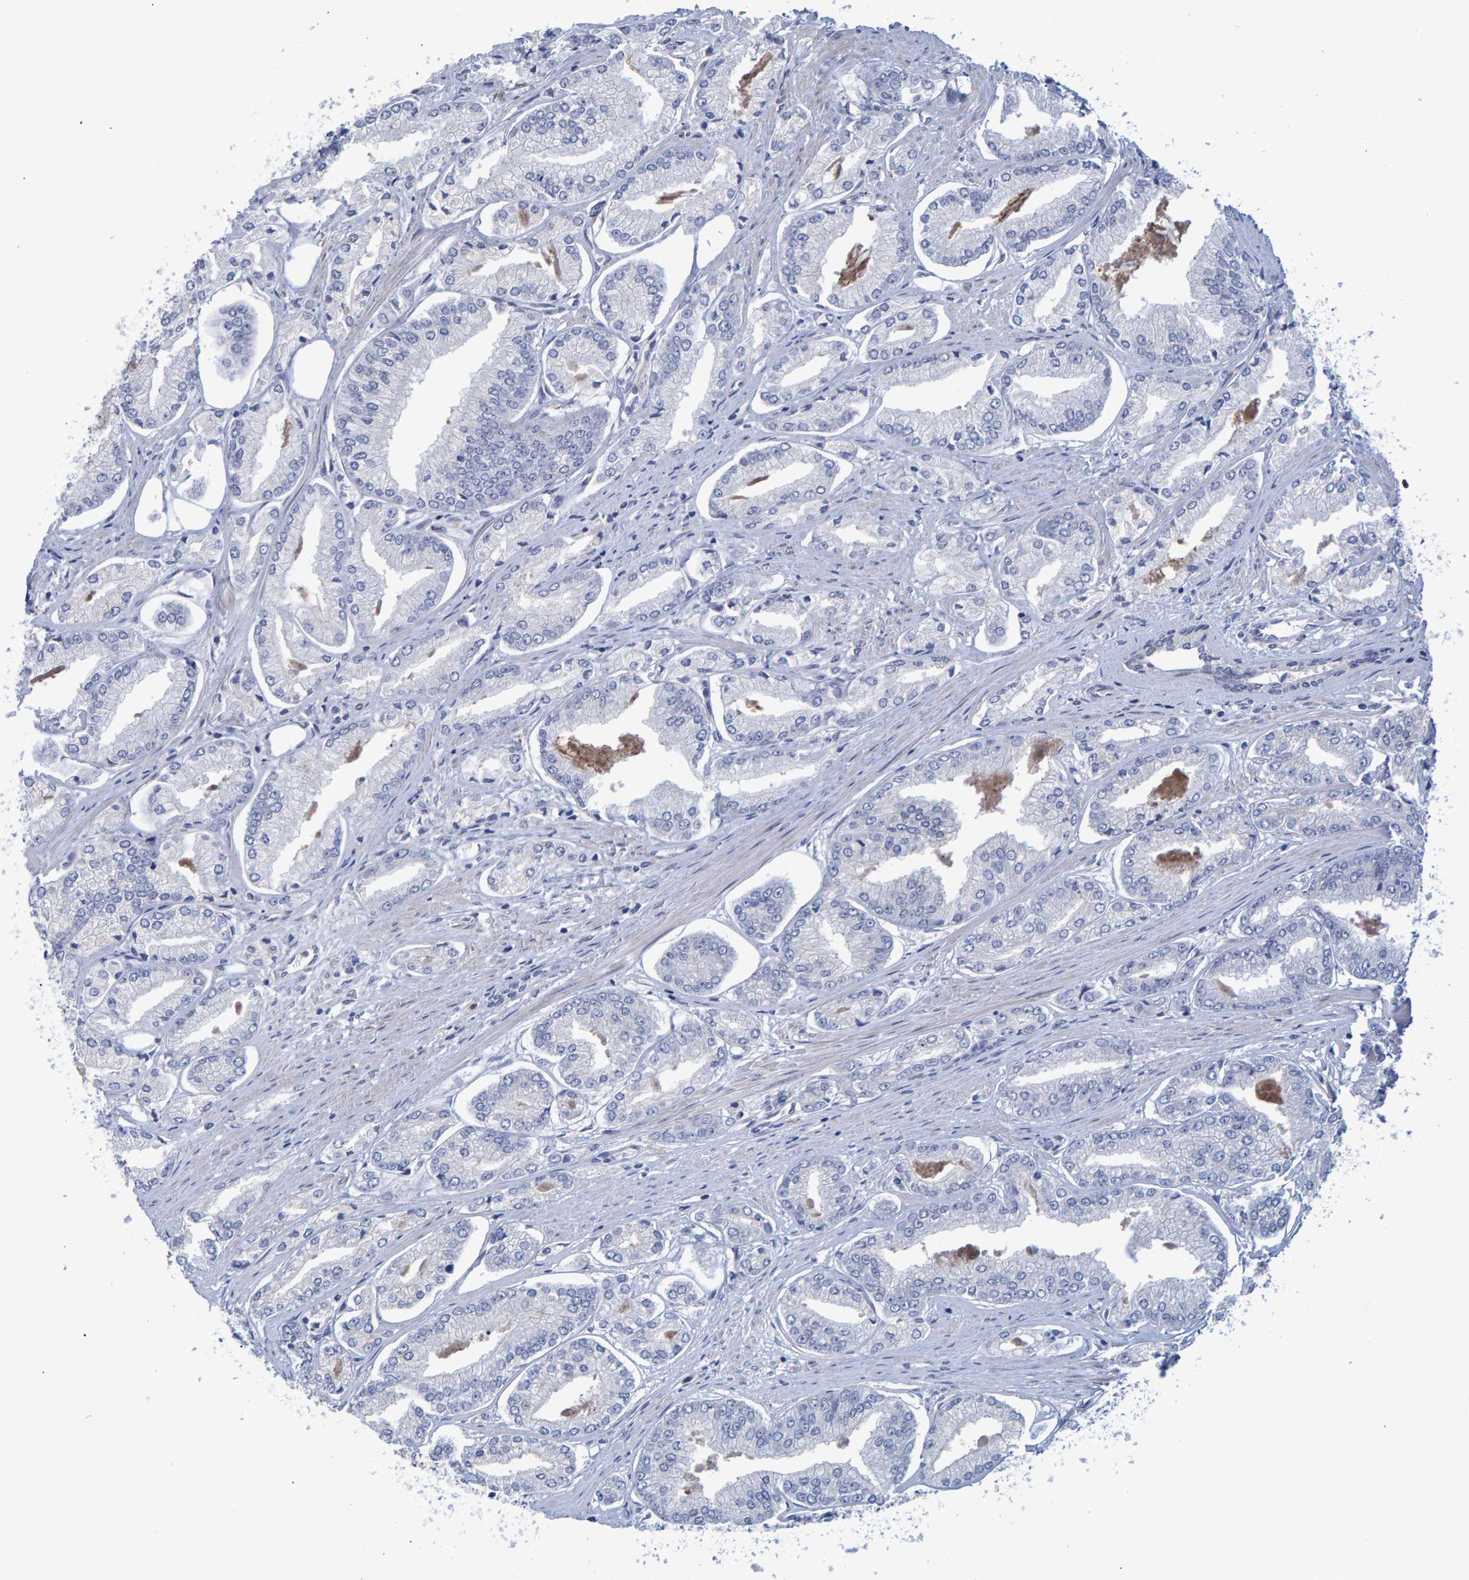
{"staining": {"intensity": "negative", "quantity": "none", "location": "none"}, "tissue": "prostate cancer", "cell_type": "Tumor cells", "image_type": "cancer", "snomed": [{"axis": "morphology", "description": "Adenocarcinoma, Low grade"}, {"axis": "topography", "description": "Prostate"}], "caption": "The immunohistochemistry histopathology image has no significant staining in tumor cells of adenocarcinoma (low-grade) (prostate) tissue.", "gene": "QKI", "patient": {"sex": "male", "age": 52}}